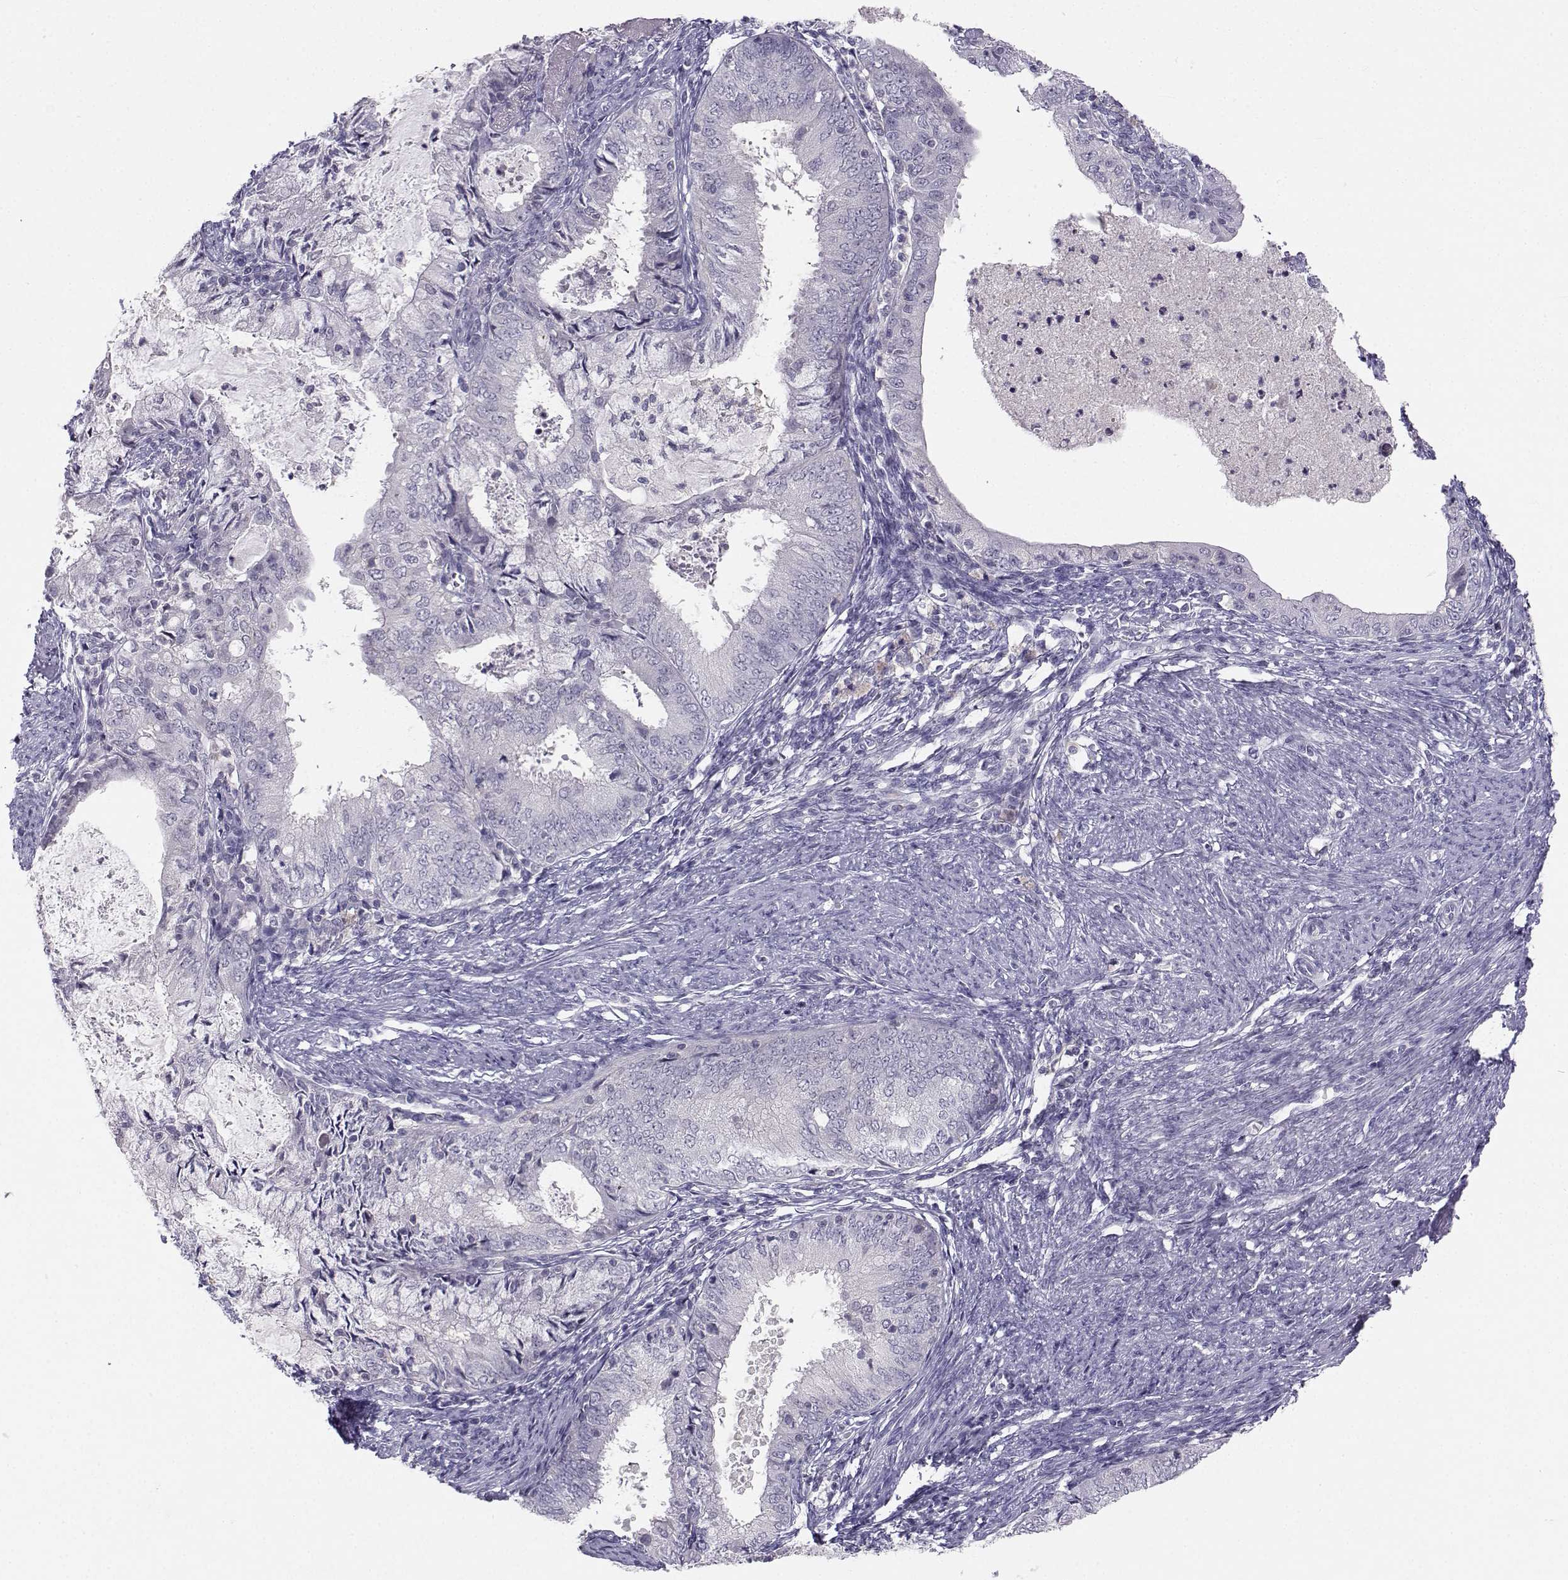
{"staining": {"intensity": "negative", "quantity": "none", "location": "none"}, "tissue": "endometrial cancer", "cell_type": "Tumor cells", "image_type": "cancer", "snomed": [{"axis": "morphology", "description": "Adenocarcinoma, NOS"}, {"axis": "topography", "description": "Endometrium"}], "caption": "Tumor cells are negative for protein expression in human endometrial cancer. (DAB (3,3'-diaminobenzidine) immunohistochemistry (IHC) with hematoxylin counter stain).", "gene": "MROH7", "patient": {"sex": "female", "age": 57}}